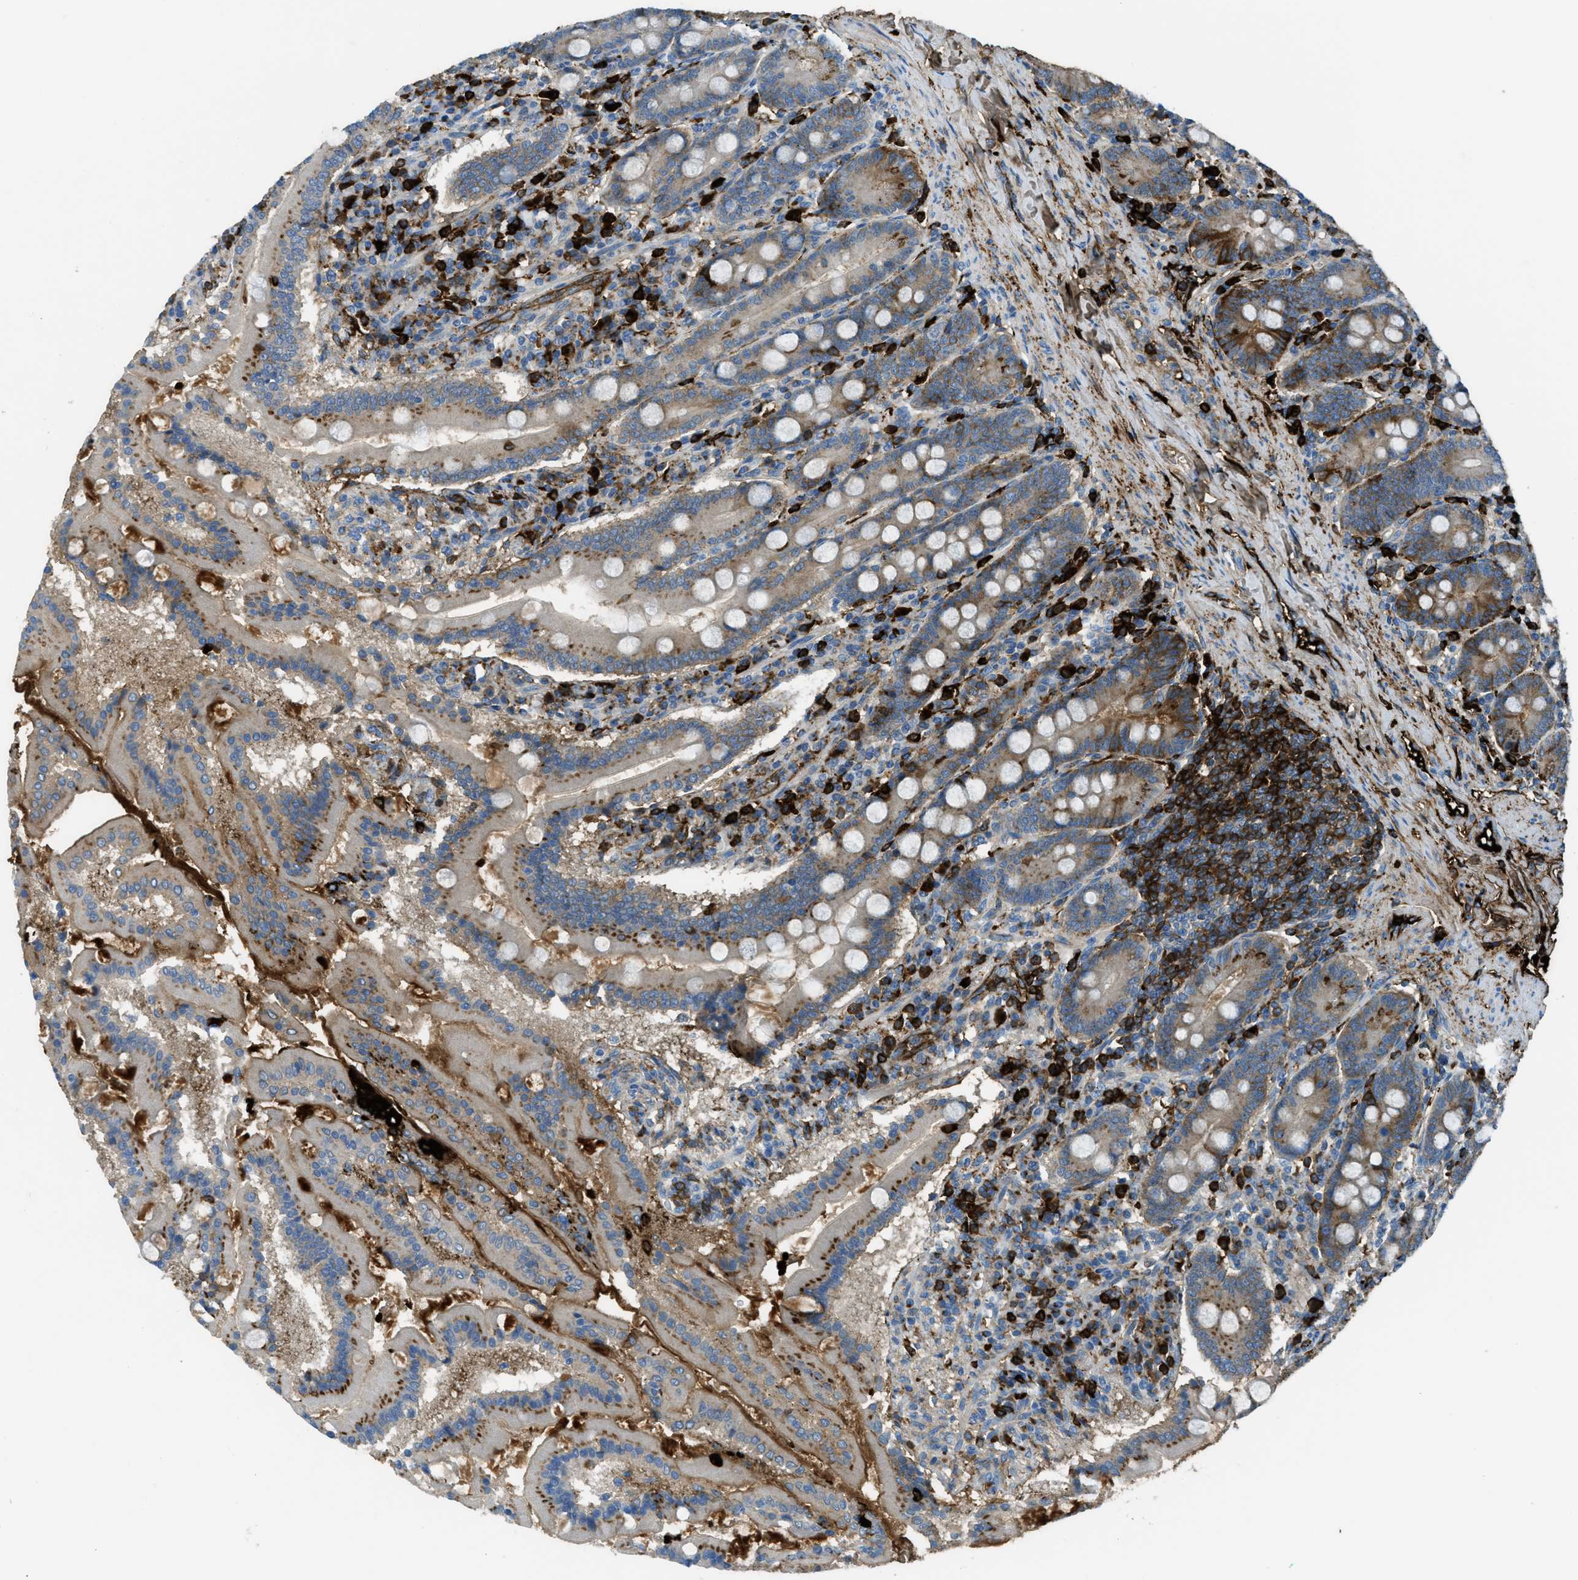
{"staining": {"intensity": "moderate", "quantity": ">75%", "location": "cytoplasmic/membranous"}, "tissue": "duodenum", "cell_type": "Glandular cells", "image_type": "normal", "snomed": [{"axis": "morphology", "description": "Normal tissue, NOS"}, {"axis": "topography", "description": "Duodenum"}], "caption": "Brown immunohistochemical staining in normal human duodenum reveals moderate cytoplasmic/membranous expression in approximately >75% of glandular cells. The staining was performed using DAB (3,3'-diaminobenzidine) to visualize the protein expression in brown, while the nuclei were stained in blue with hematoxylin (Magnification: 20x).", "gene": "TRIM59", "patient": {"sex": "male", "age": 50}}